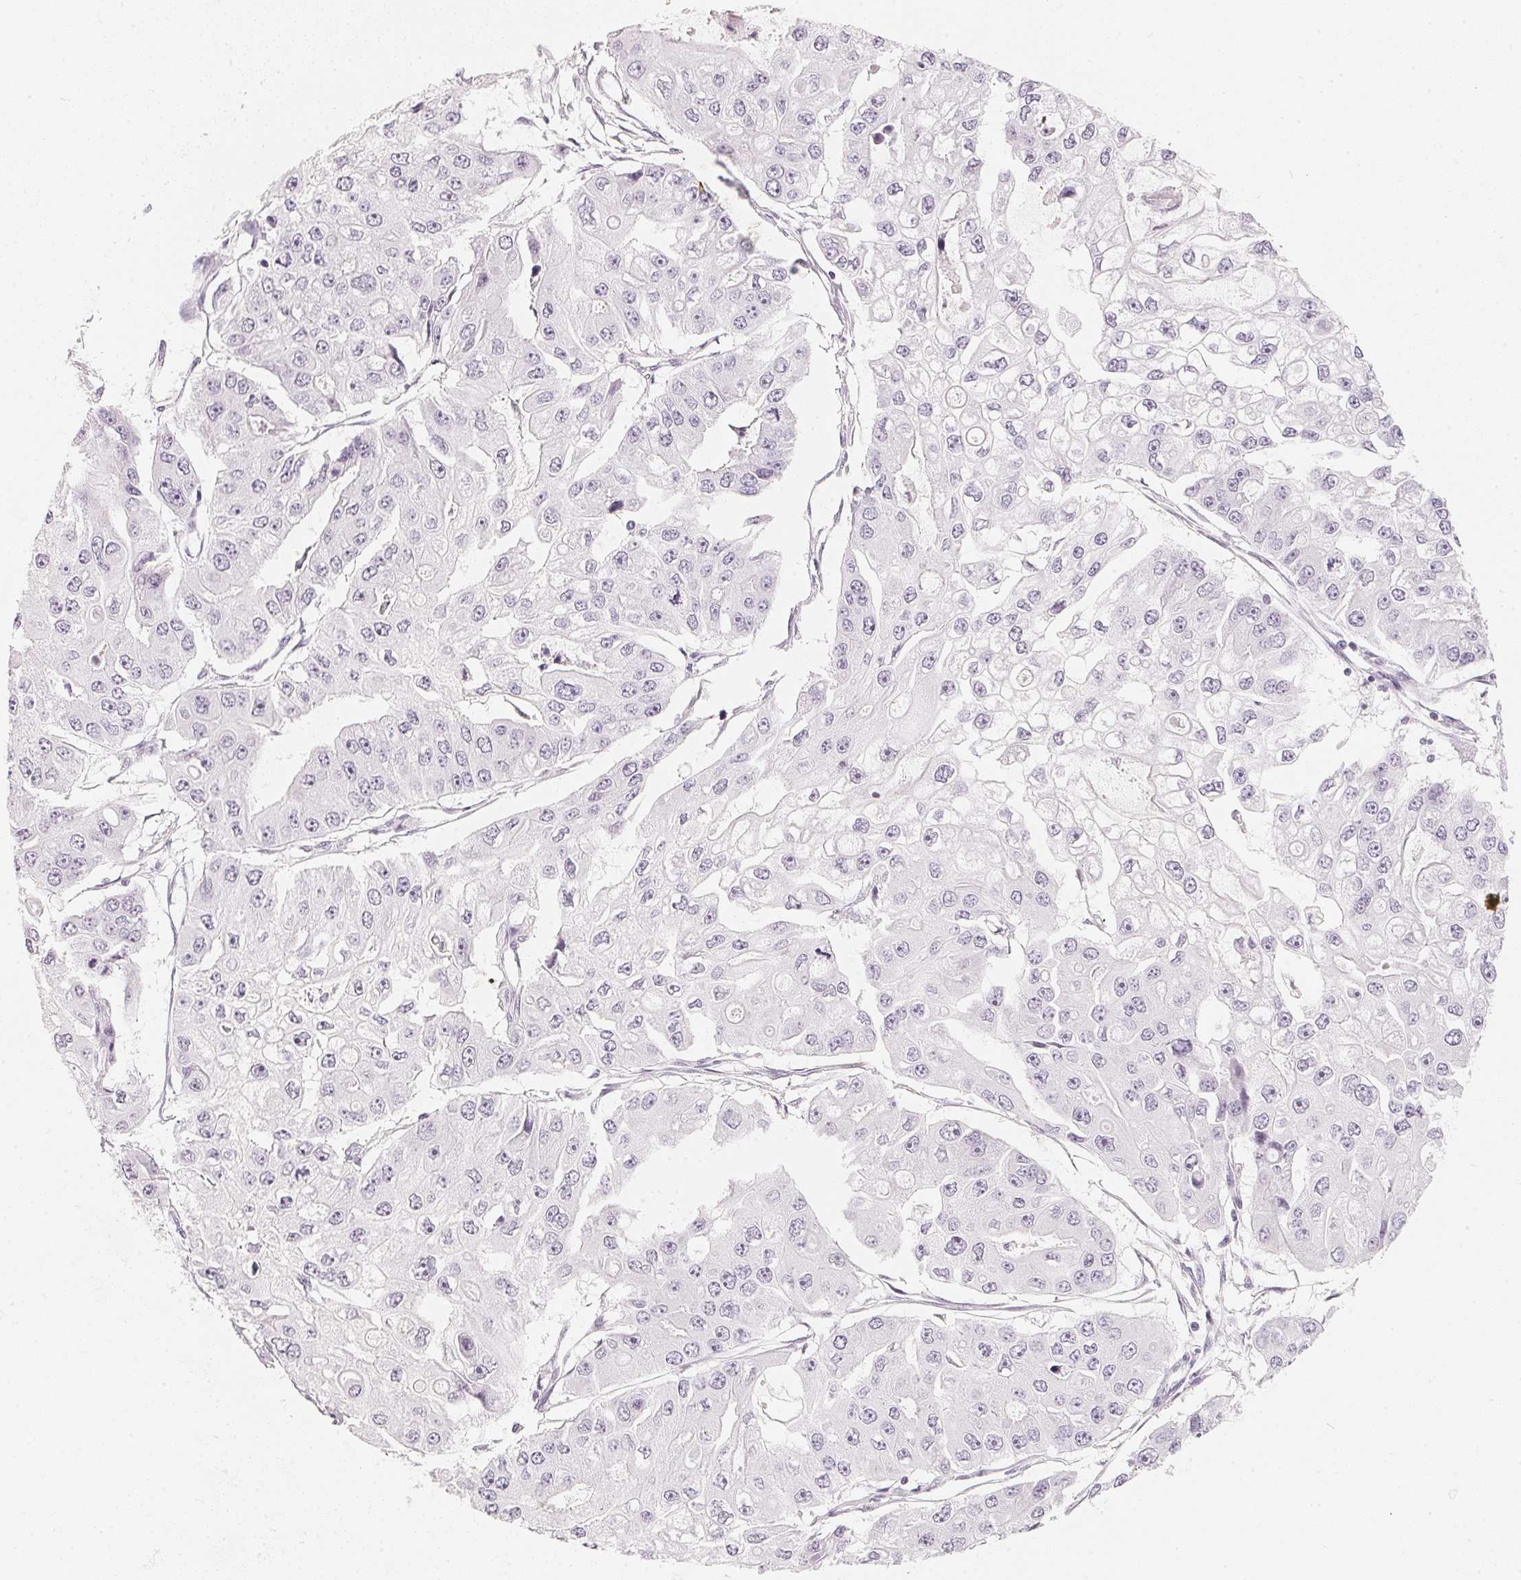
{"staining": {"intensity": "negative", "quantity": "none", "location": "none"}, "tissue": "ovarian cancer", "cell_type": "Tumor cells", "image_type": "cancer", "snomed": [{"axis": "morphology", "description": "Cystadenocarcinoma, serous, NOS"}, {"axis": "topography", "description": "Ovary"}], "caption": "This is a histopathology image of IHC staining of ovarian serous cystadenocarcinoma, which shows no positivity in tumor cells.", "gene": "SLC22A8", "patient": {"sex": "female", "age": 56}}